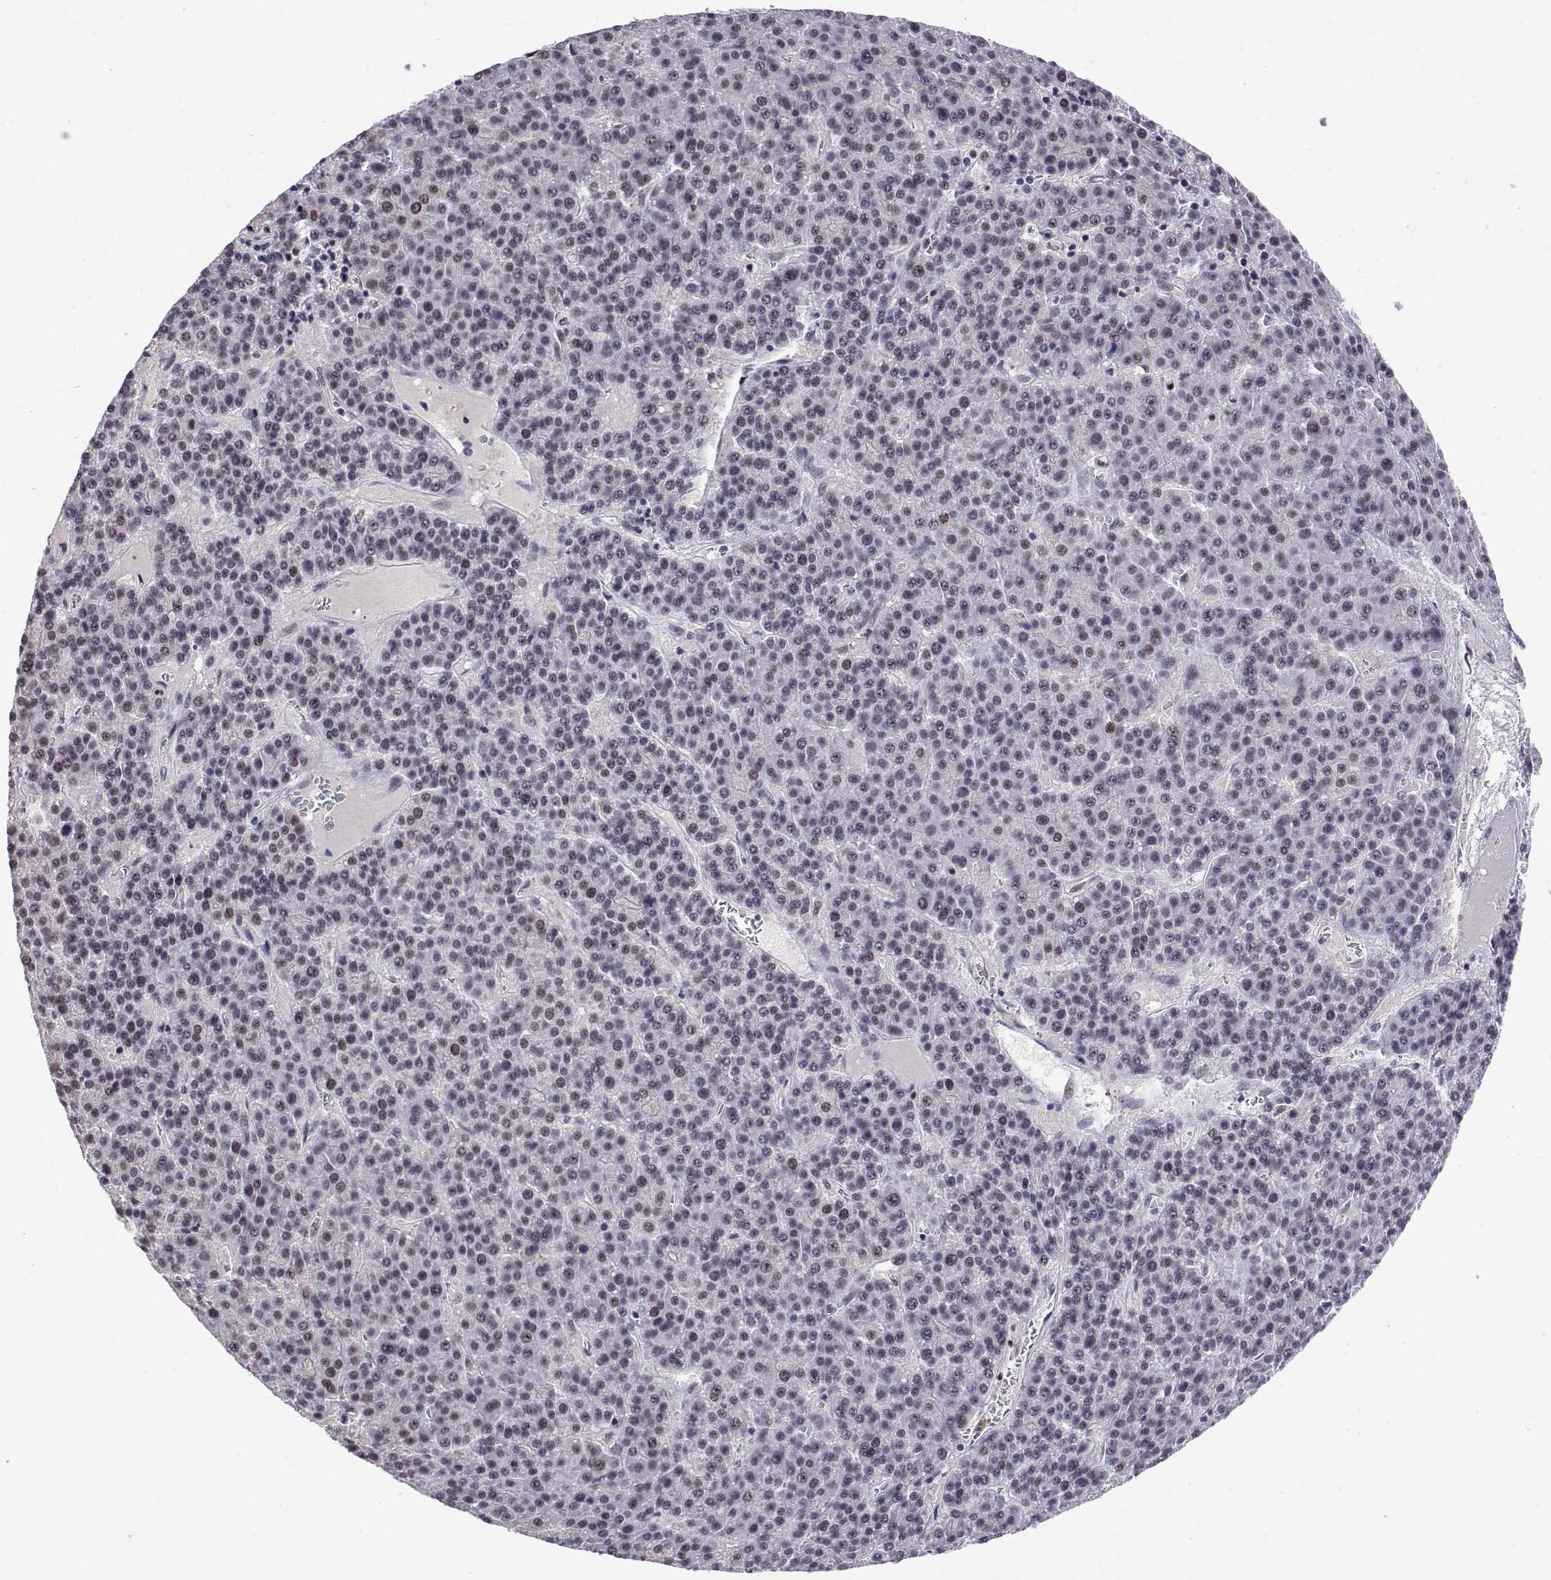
{"staining": {"intensity": "negative", "quantity": "none", "location": "none"}, "tissue": "liver cancer", "cell_type": "Tumor cells", "image_type": "cancer", "snomed": [{"axis": "morphology", "description": "Carcinoma, Hepatocellular, NOS"}, {"axis": "topography", "description": "Liver"}], "caption": "Liver cancer (hepatocellular carcinoma) was stained to show a protein in brown. There is no significant positivity in tumor cells.", "gene": "POLDIP3", "patient": {"sex": "female", "age": 58}}